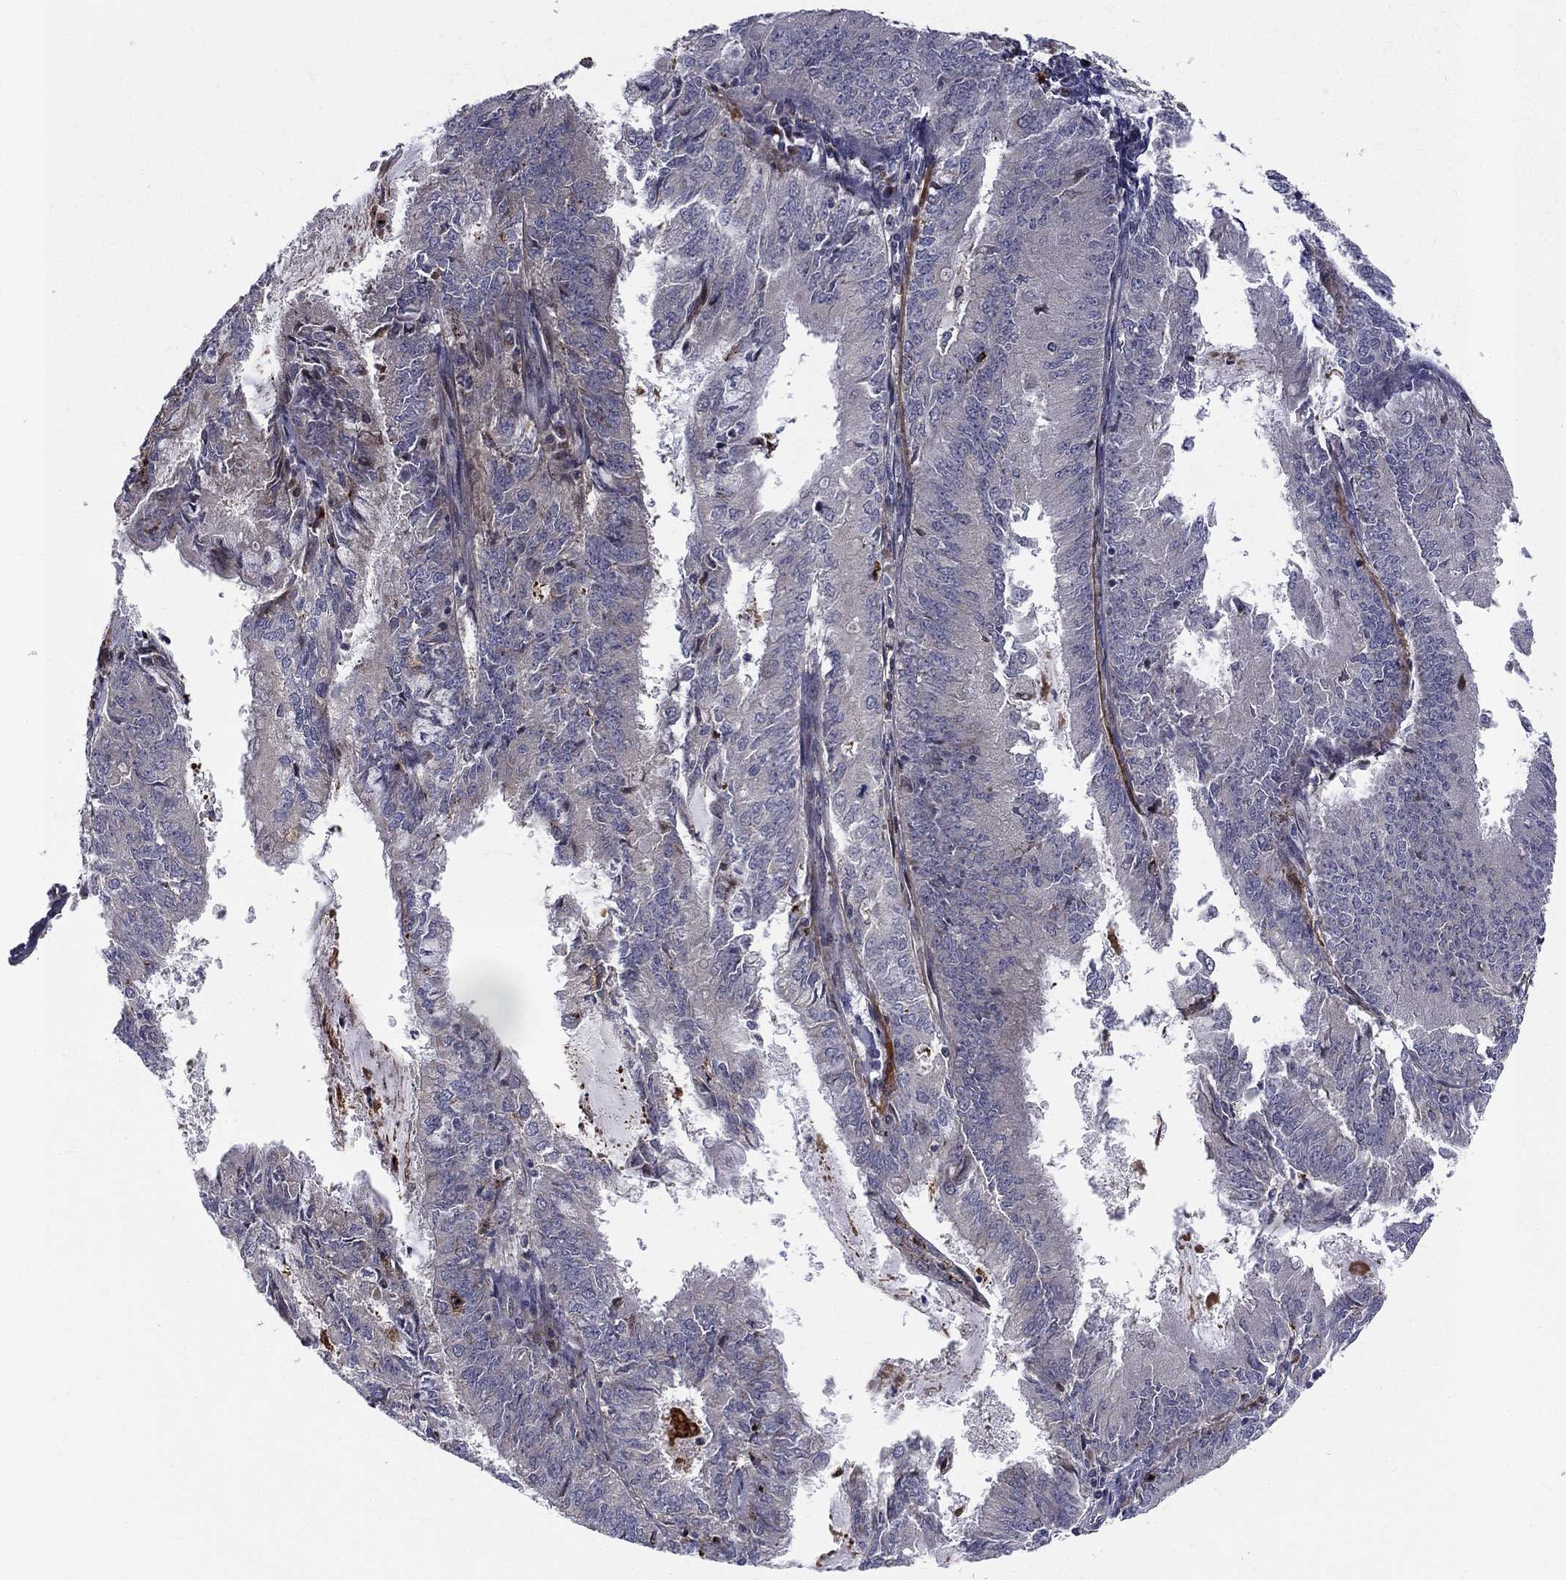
{"staining": {"intensity": "negative", "quantity": "none", "location": "none"}, "tissue": "endometrial cancer", "cell_type": "Tumor cells", "image_type": "cancer", "snomed": [{"axis": "morphology", "description": "Adenocarcinoma, NOS"}, {"axis": "topography", "description": "Endometrium"}], "caption": "Immunohistochemistry (IHC) of human endometrial cancer shows no positivity in tumor cells.", "gene": "WDR19", "patient": {"sex": "female", "age": 57}}